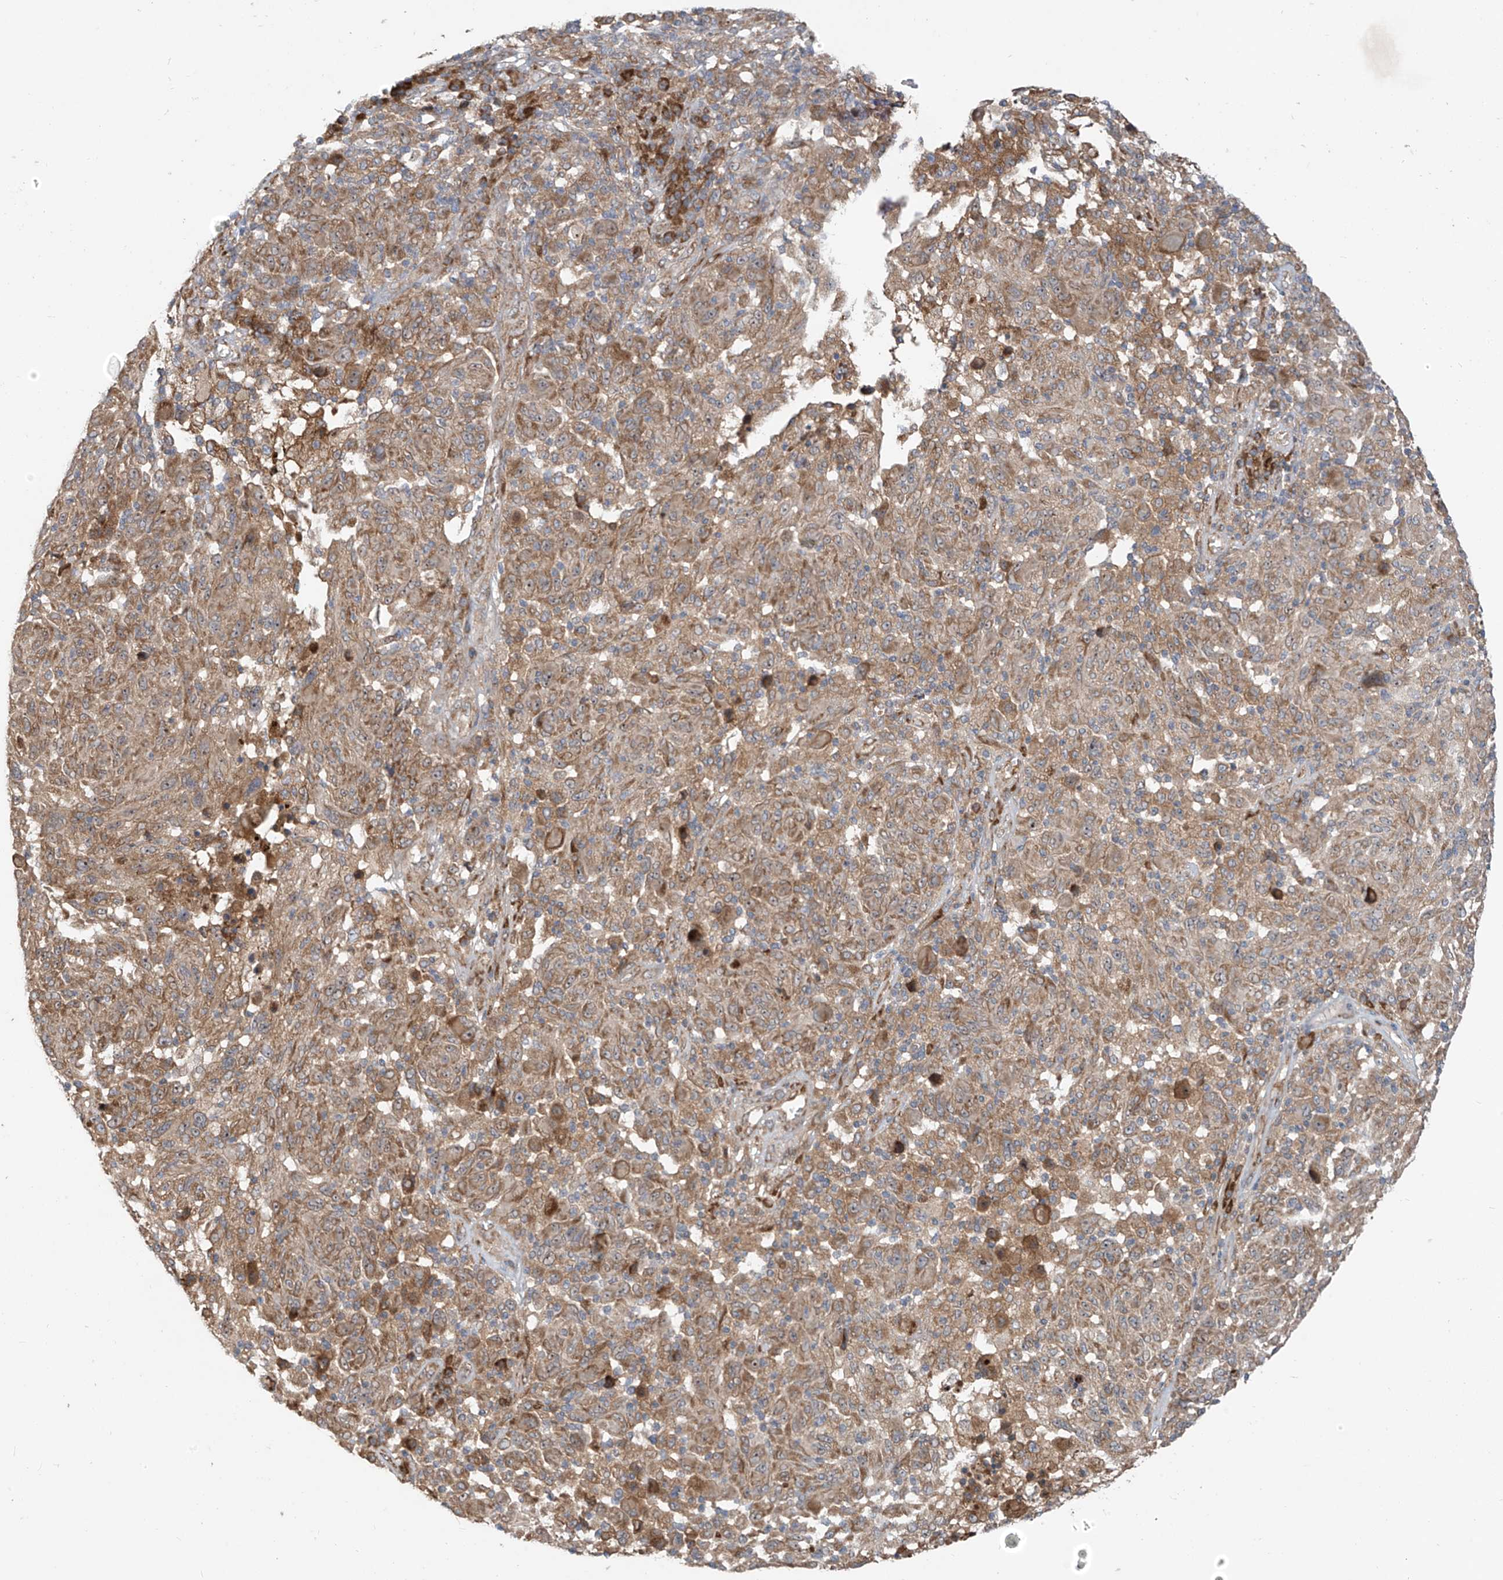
{"staining": {"intensity": "moderate", "quantity": ">75%", "location": "cytoplasmic/membranous"}, "tissue": "melanoma", "cell_type": "Tumor cells", "image_type": "cancer", "snomed": [{"axis": "morphology", "description": "Malignant melanoma, NOS"}, {"axis": "topography", "description": "Skin"}], "caption": "Melanoma stained with a protein marker demonstrates moderate staining in tumor cells.", "gene": "KATNIP", "patient": {"sex": "male", "age": 53}}